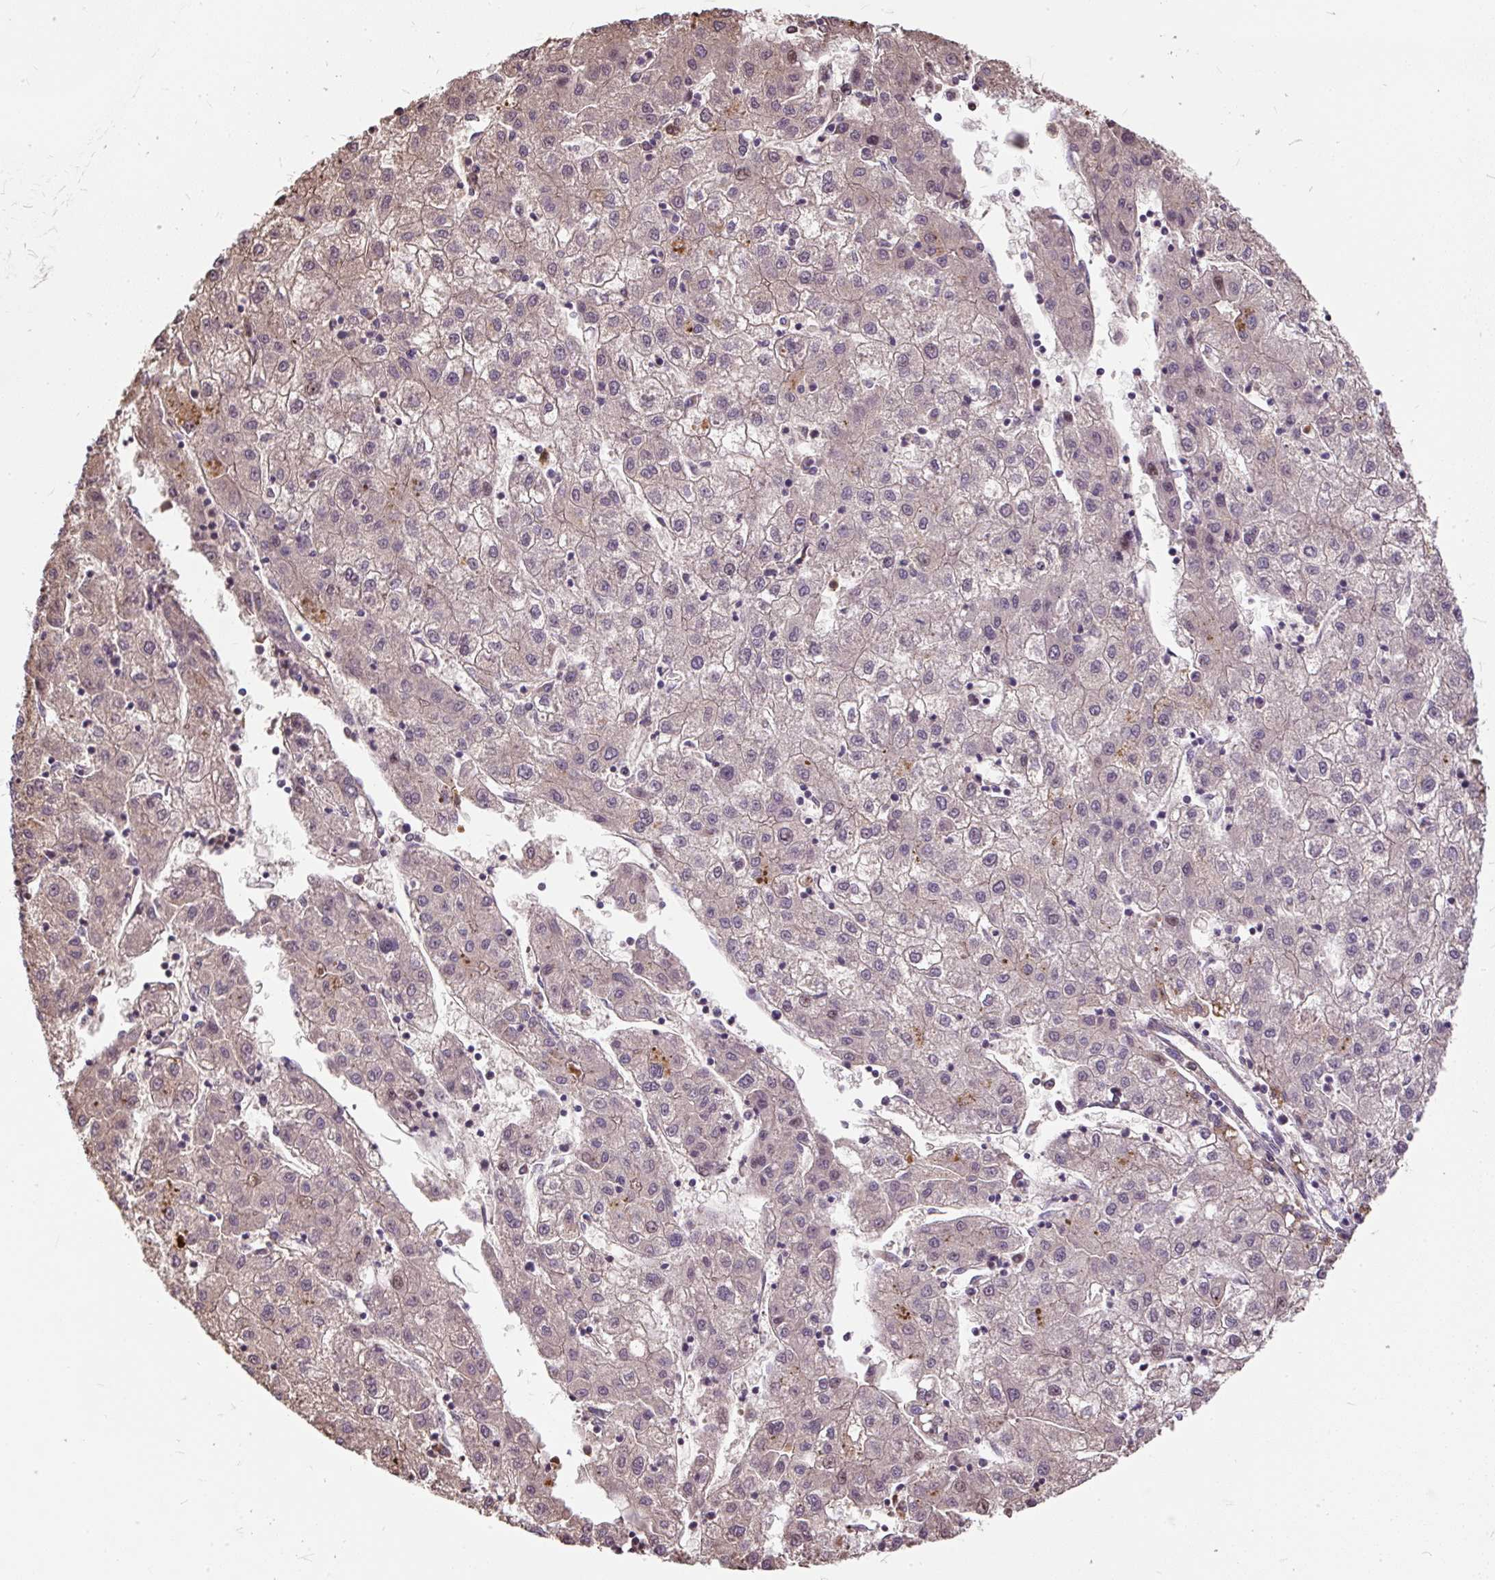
{"staining": {"intensity": "weak", "quantity": "<25%", "location": "cytoplasmic/membranous"}, "tissue": "liver cancer", "cell_type": "Tumor cells", "image_type": "cancer", "snomed": [{"axis": "morphology", "description": "Carcinoma, Hepatocellular, NOS"}, {"axis": "topography", "description": "Liver"}], "caption": "Tumor cells are negative for brown protein staining in liver cancer (hepatocellular carcinoma). (DAB immunohistochemistry (IHC) visualized using brightfield microscopy, high magnification).", "gene": "PUS7L", "patient": {"sex": "male", "age": 72}}